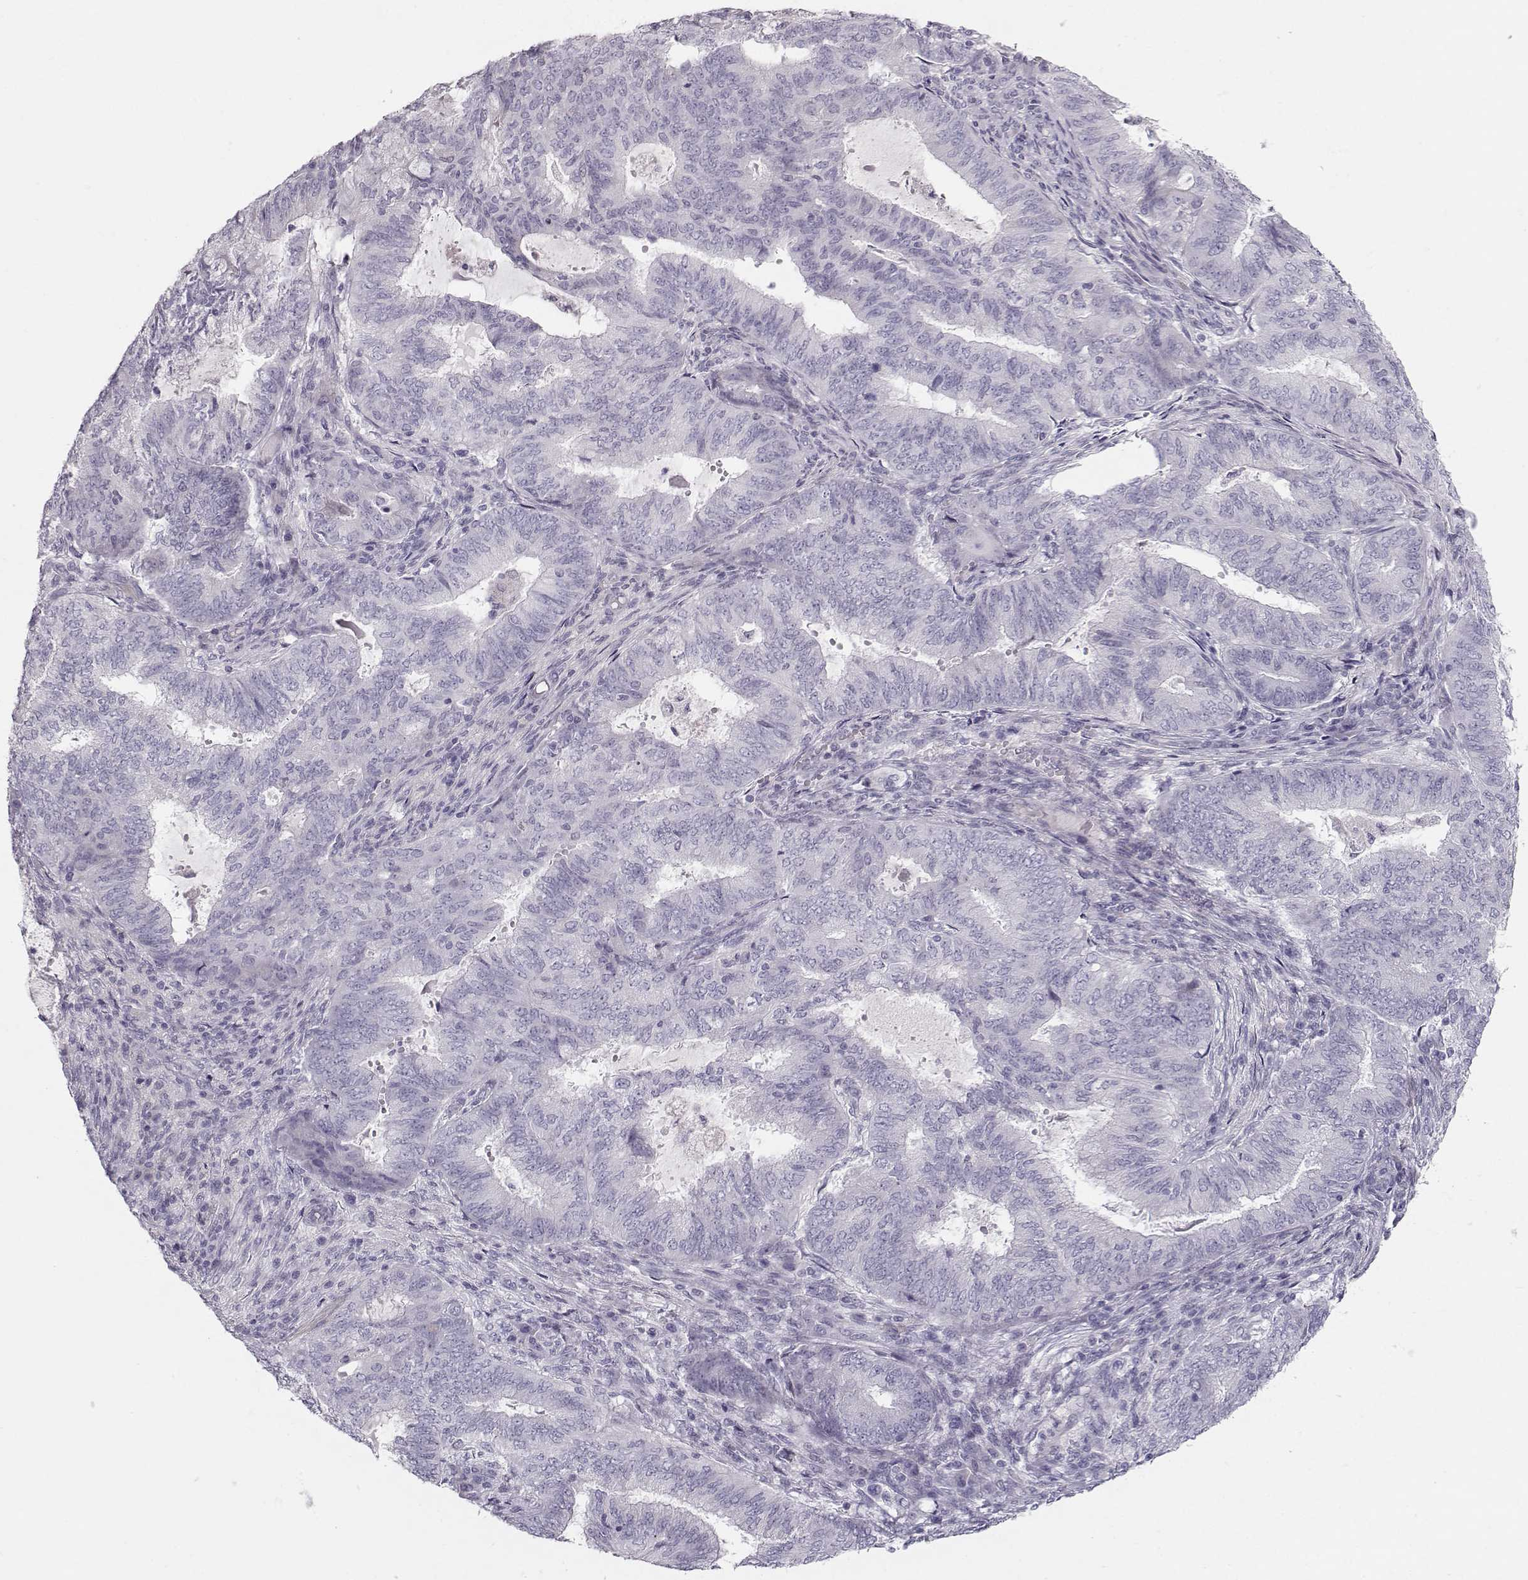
{"staining": {"intensity": "negative", "quantity": "none", "location": "none"}, "tissue": "endometrial cancer", "cell_type": "Tumor cells", "image_type": "cancer", "snomed": [{"axis": "morphology", "description": "Adenocarcinoma, NOS"}, {"axis": "topography", "description": "Endometrium"}], "caption": "The IHC image has no significant positivity in tumor cells of endometrial cancer tissue.", "gene": "CASR", "patient": {"sex": "female", "age": 62}}